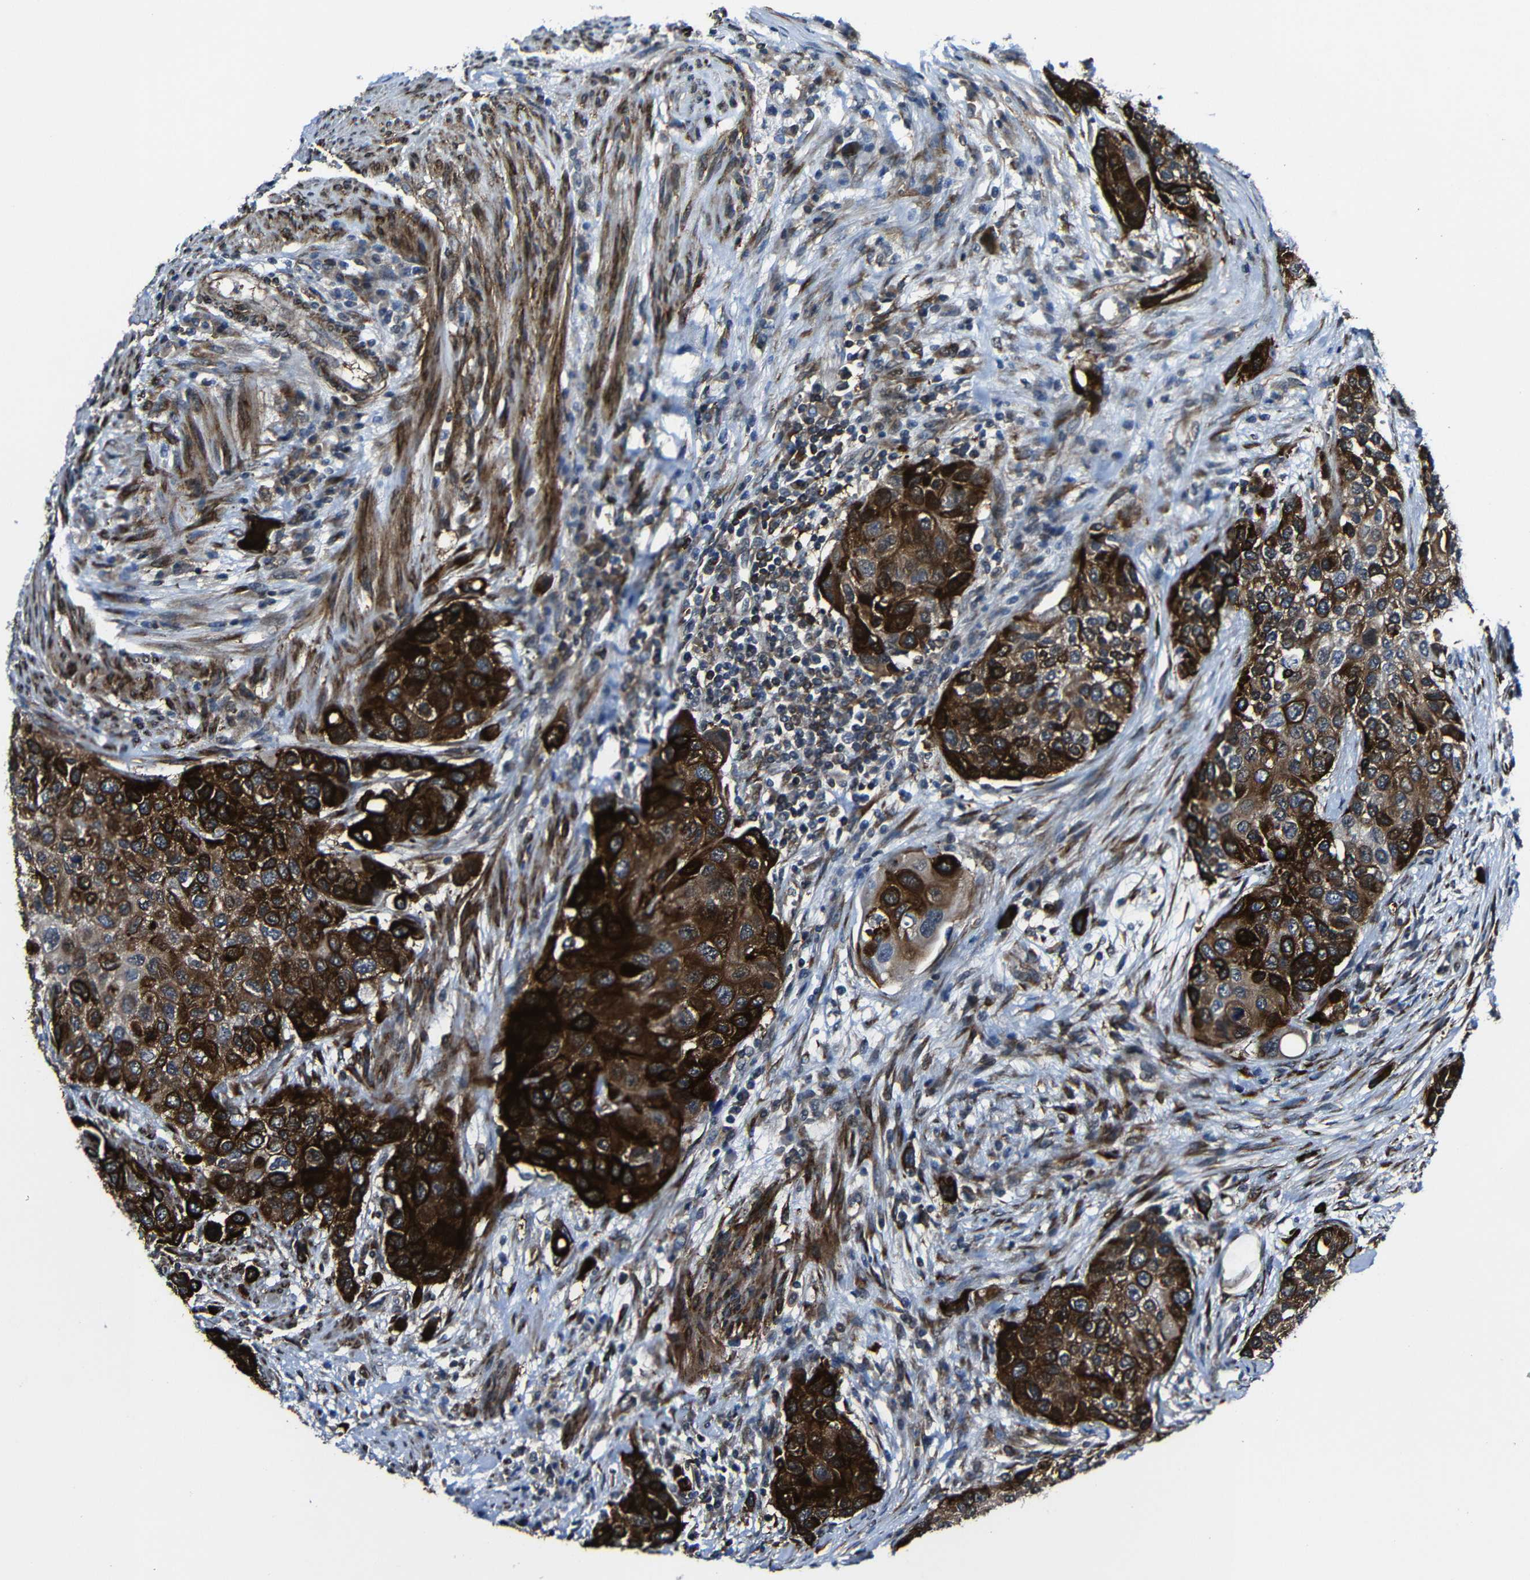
{"staining": {"intensity": "strong", "quantity": ">75%", "location": "cytoplasmic/membranous"}, "tissue": "urothelial cancer", "cell_type": "Tumor cells", "image_type": "cancer", "snomed": [{"axis": "morphology", "description": "Urothelial carcinoma, High grade"}, {"axis": "topography", "description": "Urinary bladder"}], "caption": "This micrograph displays high-grade urothelial carcinoma stained with immunohistochemistry to label a protein in brown. The cytoplasmic/membranous of tumor cells show strong positivity for the protein. Nuclei are counter-stained blue.", "gene": "KIAA0513", "patient": {"sex": "female", "age": 56}}